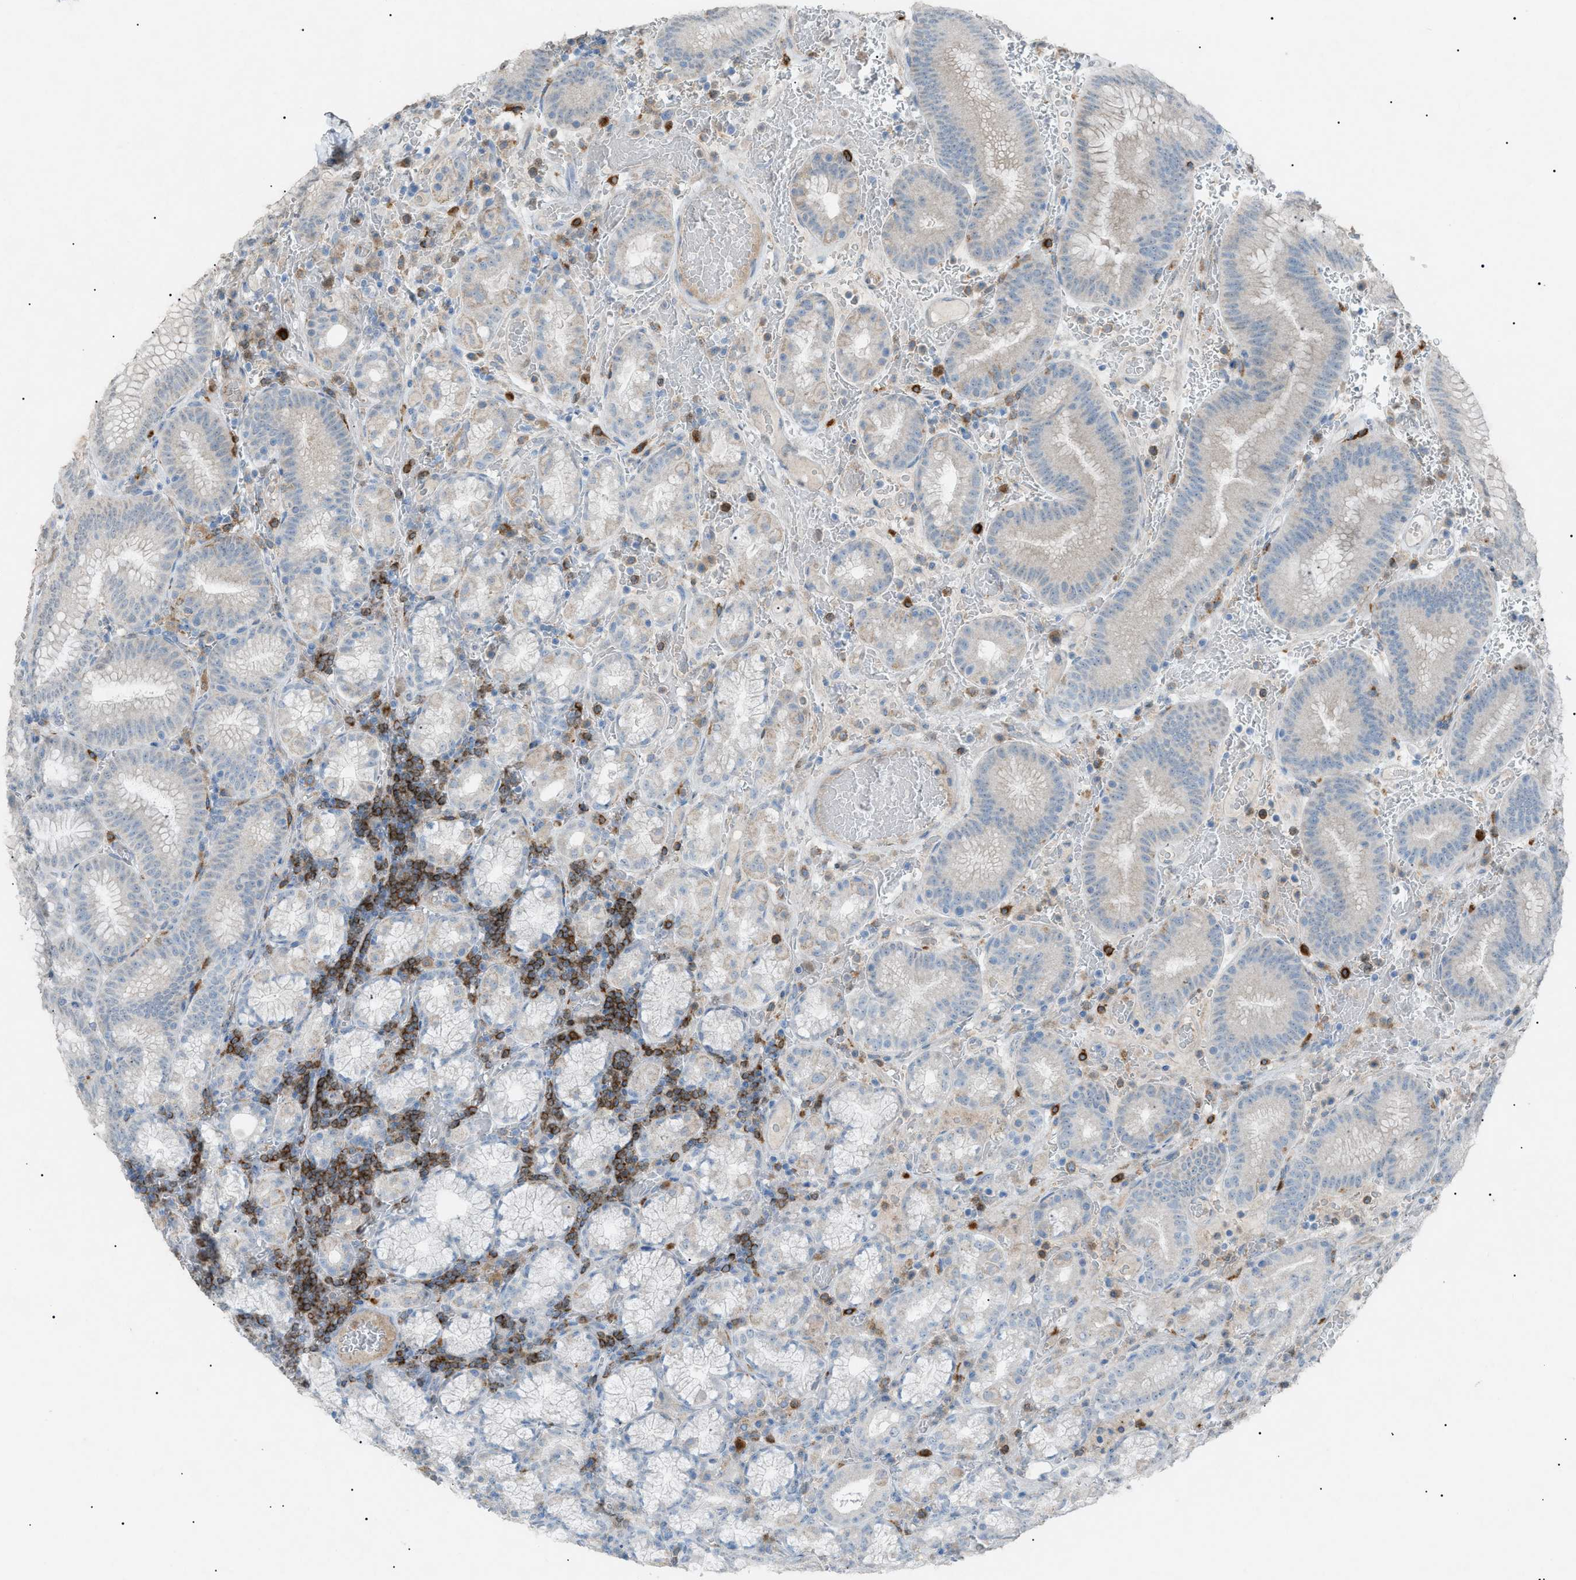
{"staining": {"intensity": "weak", "quantity": "<25%", "location": "cytoplasmic/membranous"}, "tissue": "stomach", "cell_type": "Glandular cells", "image_type": "normal", "snomed": [{"axis": "morphology", "description": "Normal tissue, NOS"}, {"axis": "morphology", "description": "Carcinoid, malignant, NOS"}, {"axis": "topography", "description": "Stomach, upper"}], "caption": "Image shows no protein positivity in glandular cells of benign stomach.", "gene": "BTK", "patient": {"sex": "male", "age": 39}}